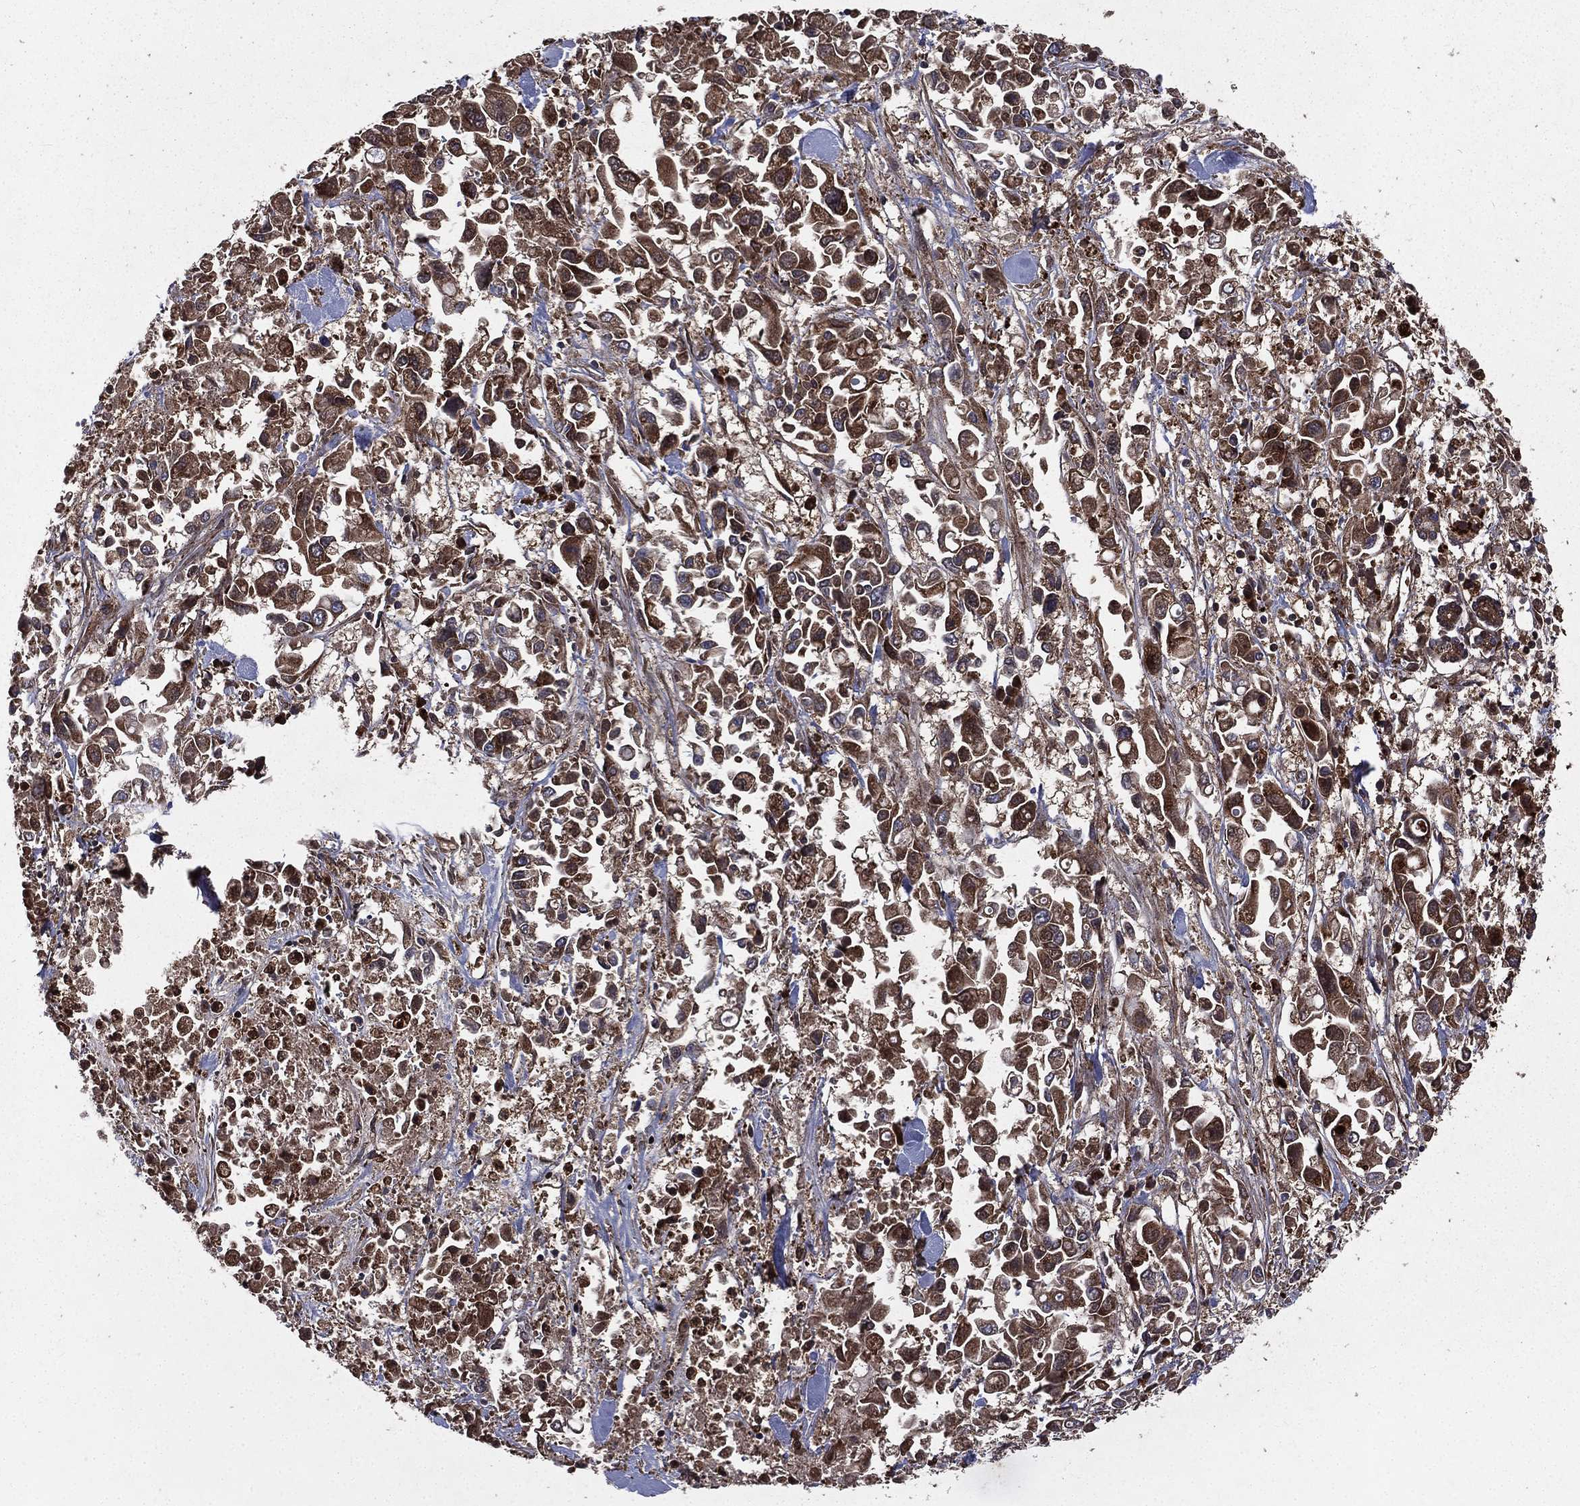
{"staining": {"intensity": "moderate", "quantity": ">75%", "location": "cytoplasmic/membranous"}, "tissue": "pancreatic cancer", "cell_type": "Tumor cells", "image_type": "cancer", "snomed": [{"axis": "morphology", "description": "Adenocarcinoma, NOS"}, {"axis": "topography", "description": "Pancreas"}], "caption": "IHC of pancreatic cancer displays medium levels of moderate cytoplasmic/membranous positivity in about >75% of tumor cells.", "gene": "LENG8", "patient": {"sex": "female", "age": 83}}